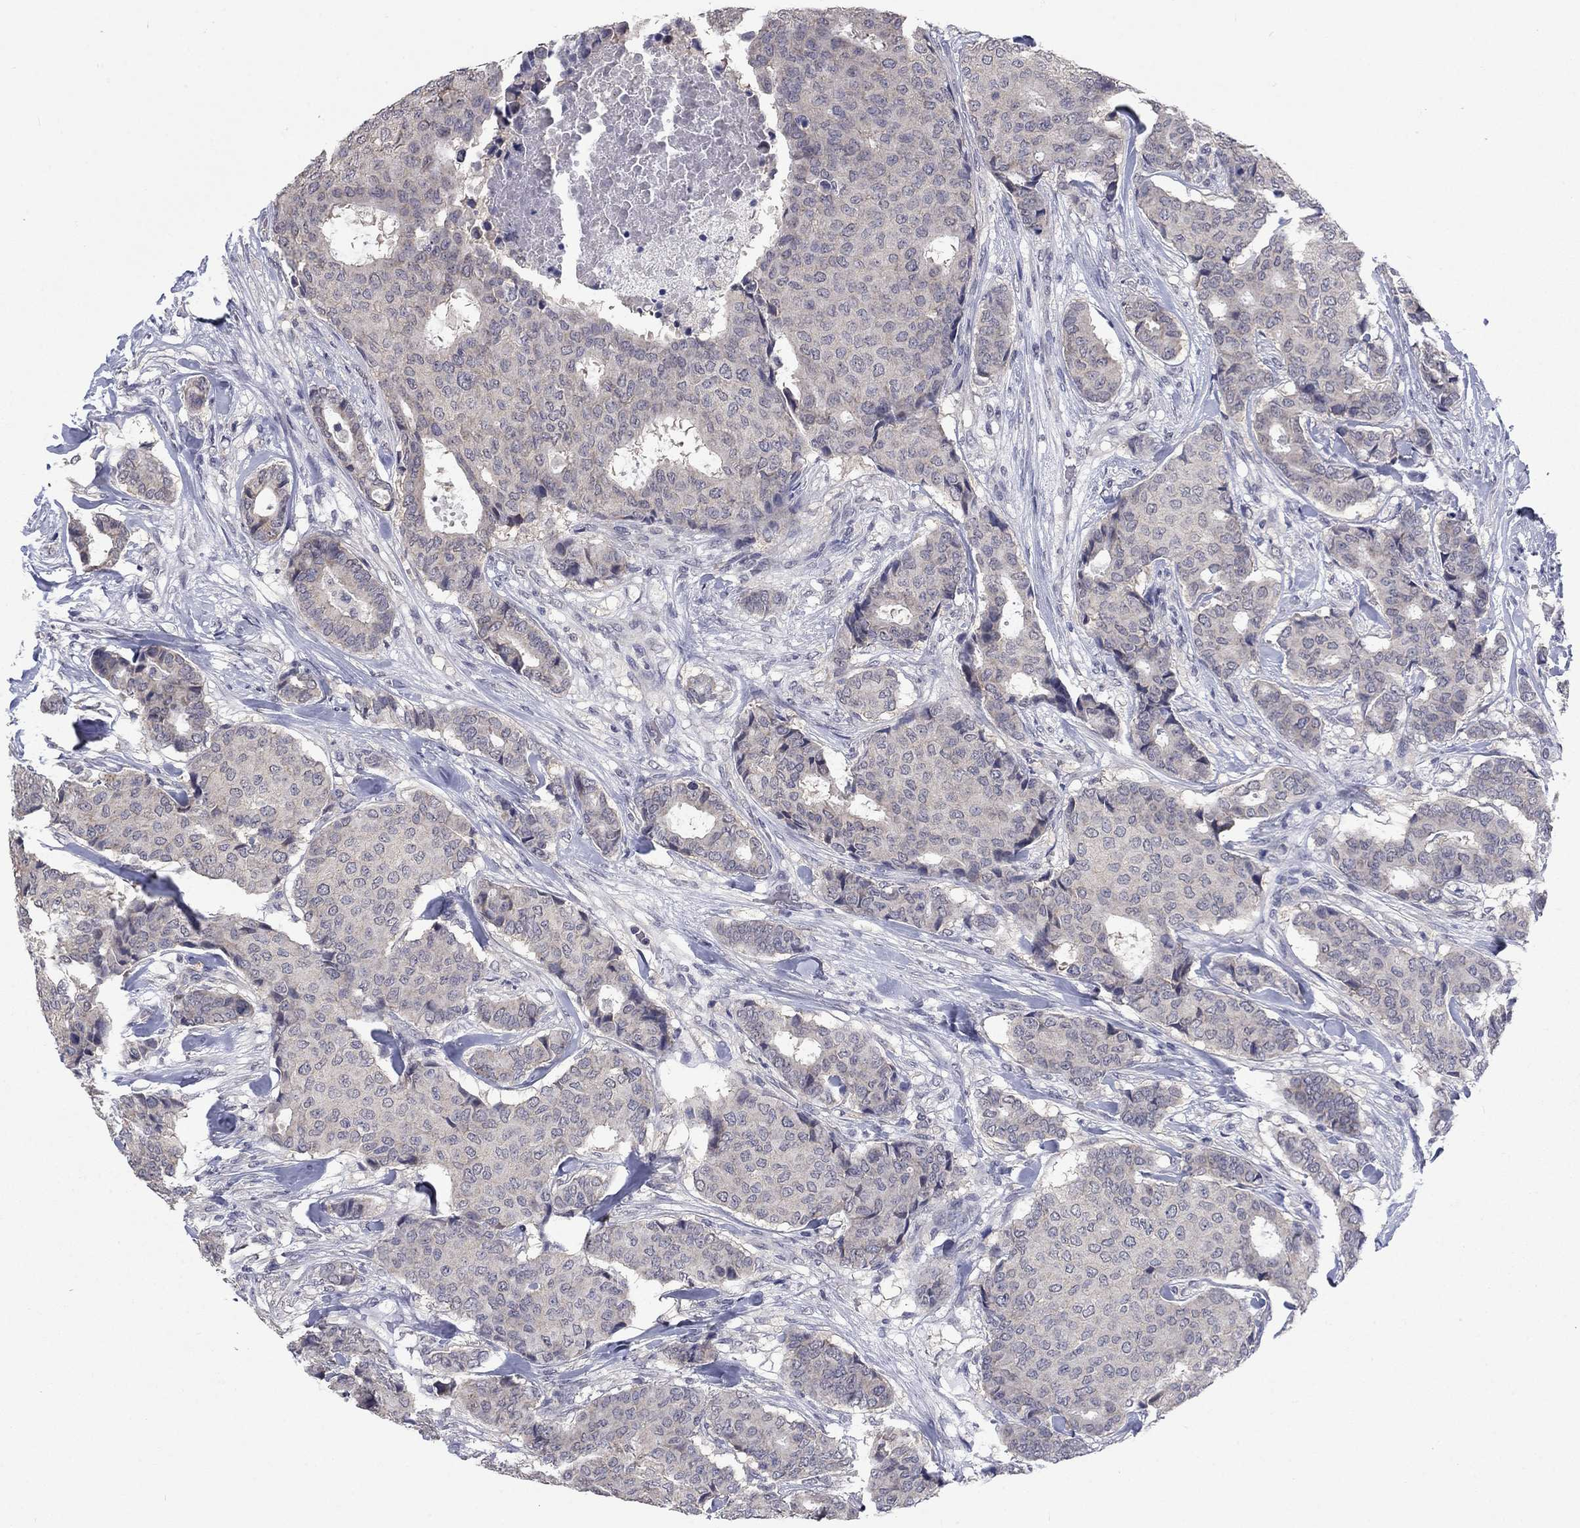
{"staining": {"intensity": "negative", "quantity": "none", "location": "none"}, "tissue": "breast cancer", "cell_type": "Tumor cells", "image_type": "cancer", "snomed": [{"axis": "morphology", "description": "Duct carcinoma"}, {"axis": "topography", "description": "Breast"}], "caption": "Breast cancer (infiltrating ductal carcinoma) was stained to show a protein in brown. There is no significant positivity in tumor cells. Brightfield microscopy of IHC stained with DAB (3,3'-diaminobenzidine) (brown) and hematoxylin (blue), captured at high magnification.", "gene": "SPATA33", "patient": {"sex": "female", "age": 75}}